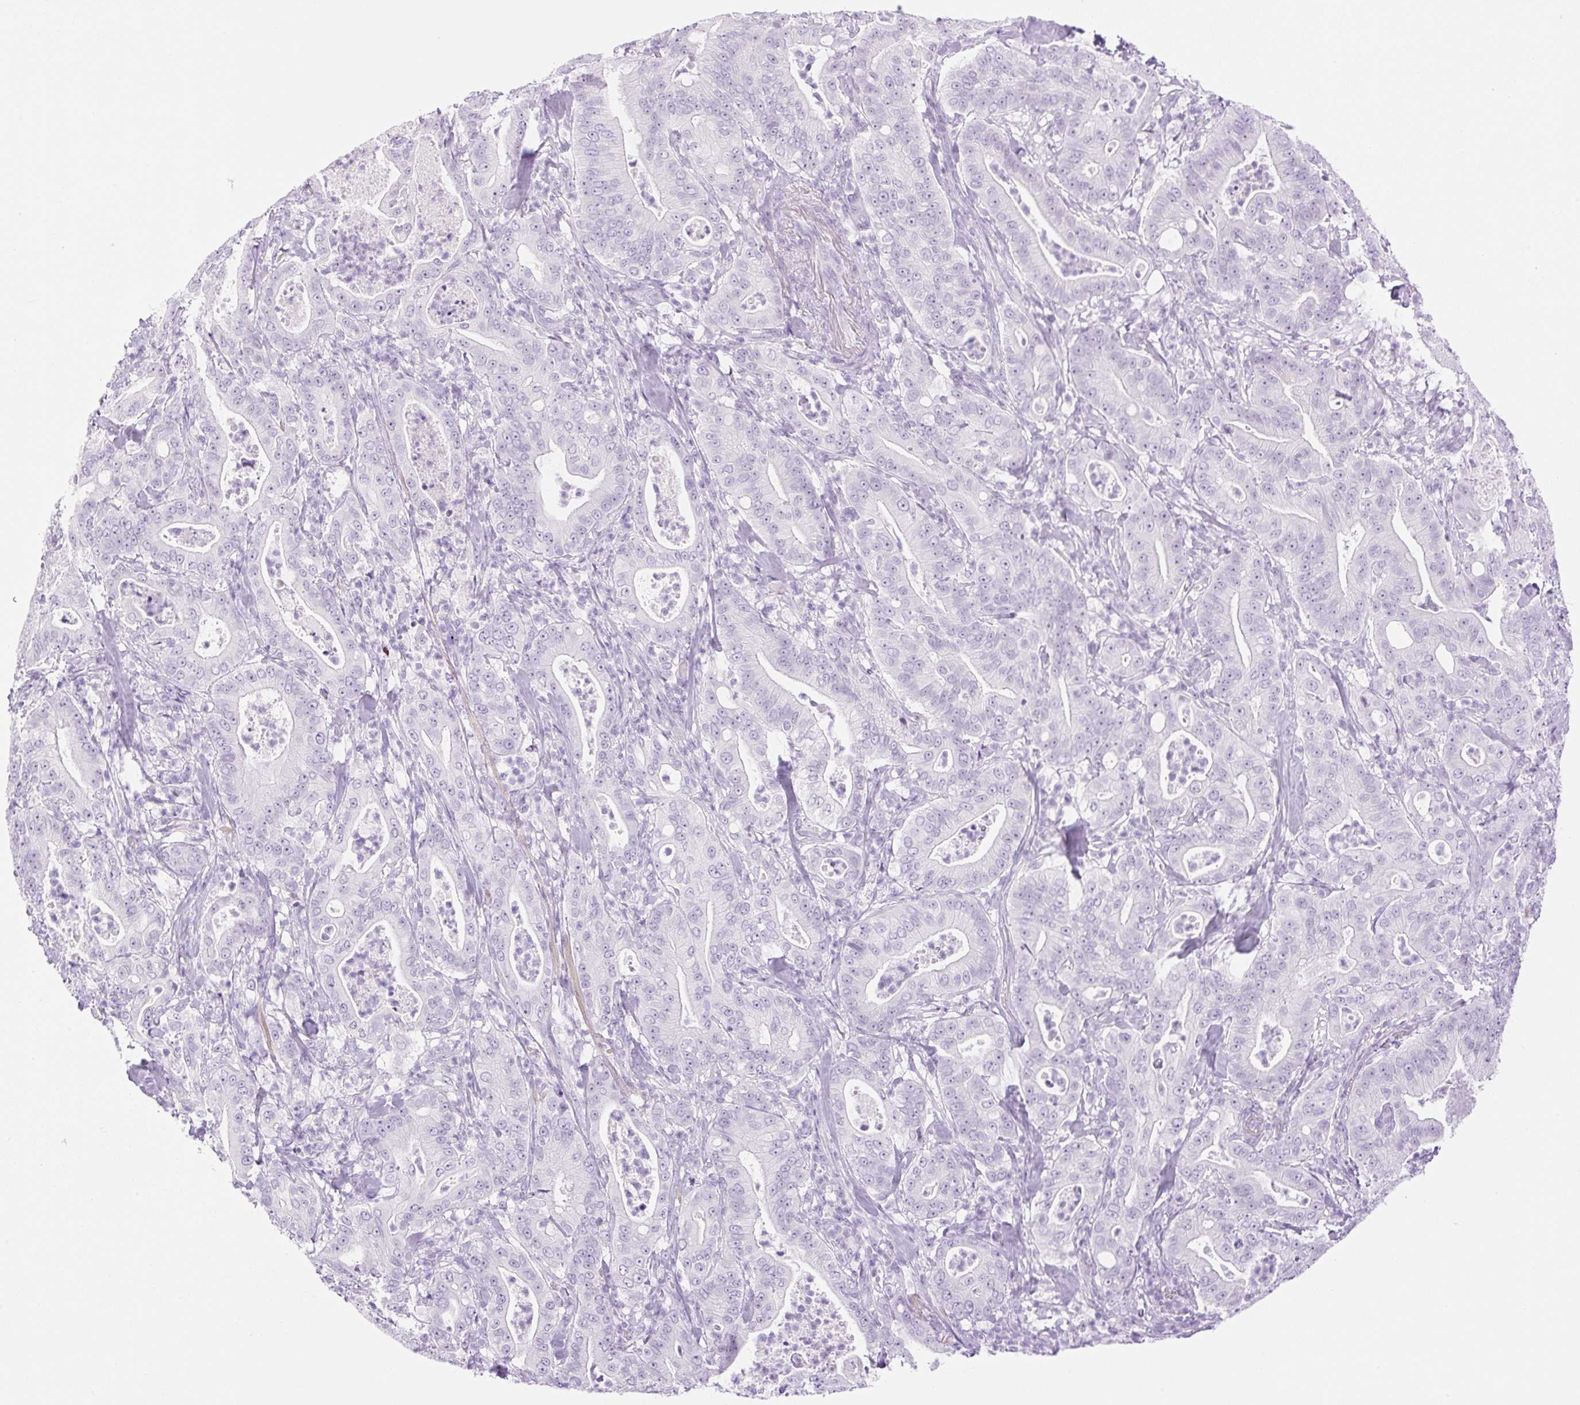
{"staining": {"intensity": "negative", "quantity": "none", "location": "none"}, "tissue": "pancreatic cancer", "cell_type": "Tumor cells", "image_type": "cancer", "snomed": [{"axis": "morphology", "description": "Adenocarcinoma, NOS"}, {"axis": "topography", "description": "Pancreas"}], "caption": "IHC histopathology image of pancreatic cancer (adenocarcinoma) stained for a protein (brown), which demonstrates no staining in tumor cells.", "gene": "SP140L", "patient": {"sex": "male", "age": 71}}